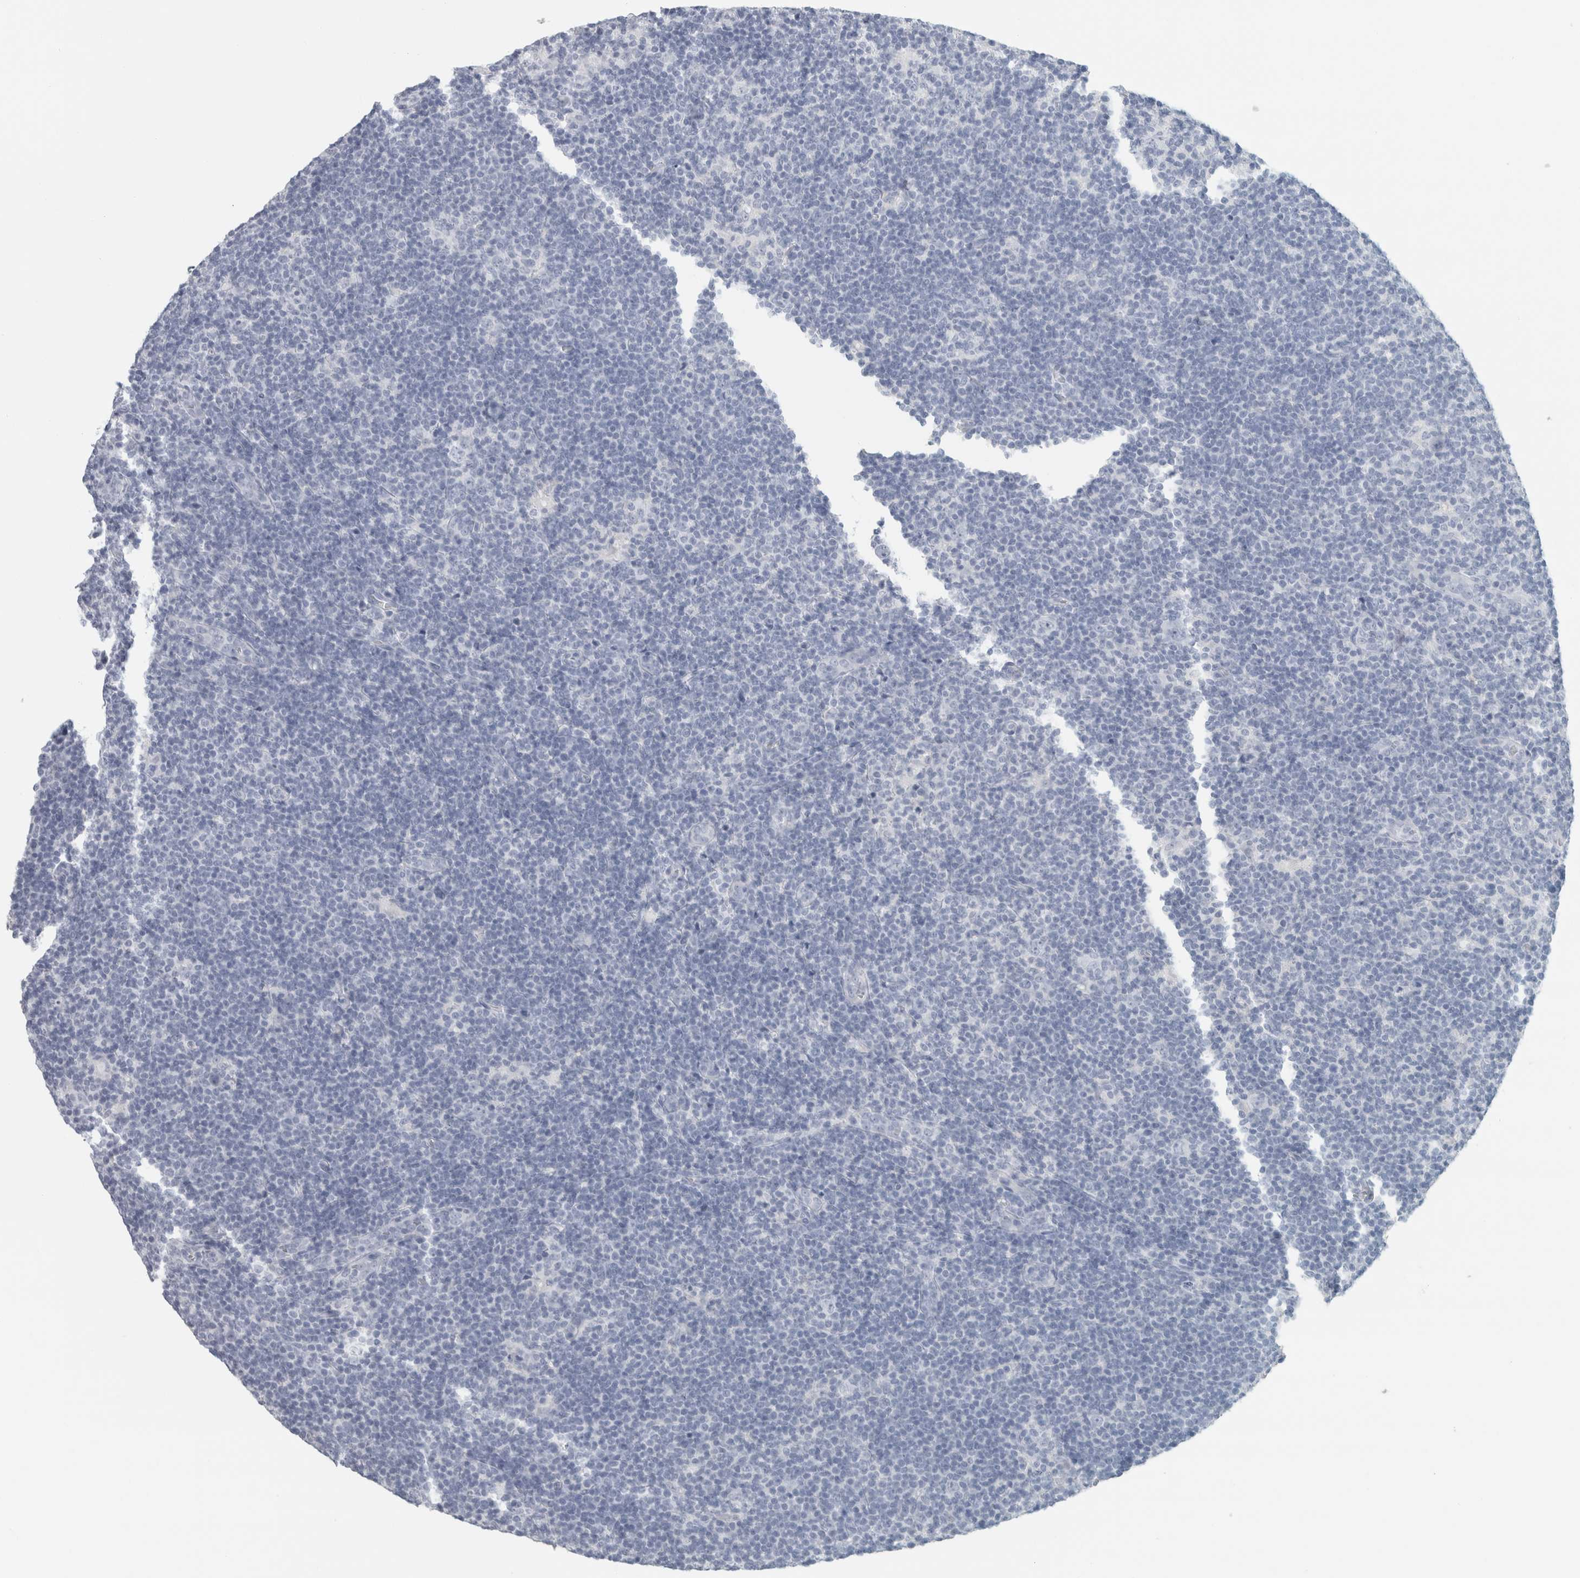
{"staining": {"intensity": "negative", "quantity": "none", "location": "none"}, "tissue": "lymphoma", "cell_type": "Tumor cells", "image_type": "cancer", "snomed": [{"axis": "morphology", "description": "Hodgkin's disease, NOS"}, {"axis": "topography", "description": "Lymph node"}], "caption": "An immunohistochemistry image of Hodgkin's disease is shown. There is no staining in tumor cells of Hodgkin's disease.", "gene": "SLC28A3", "patient": {"sex": "female", "age": 57}}